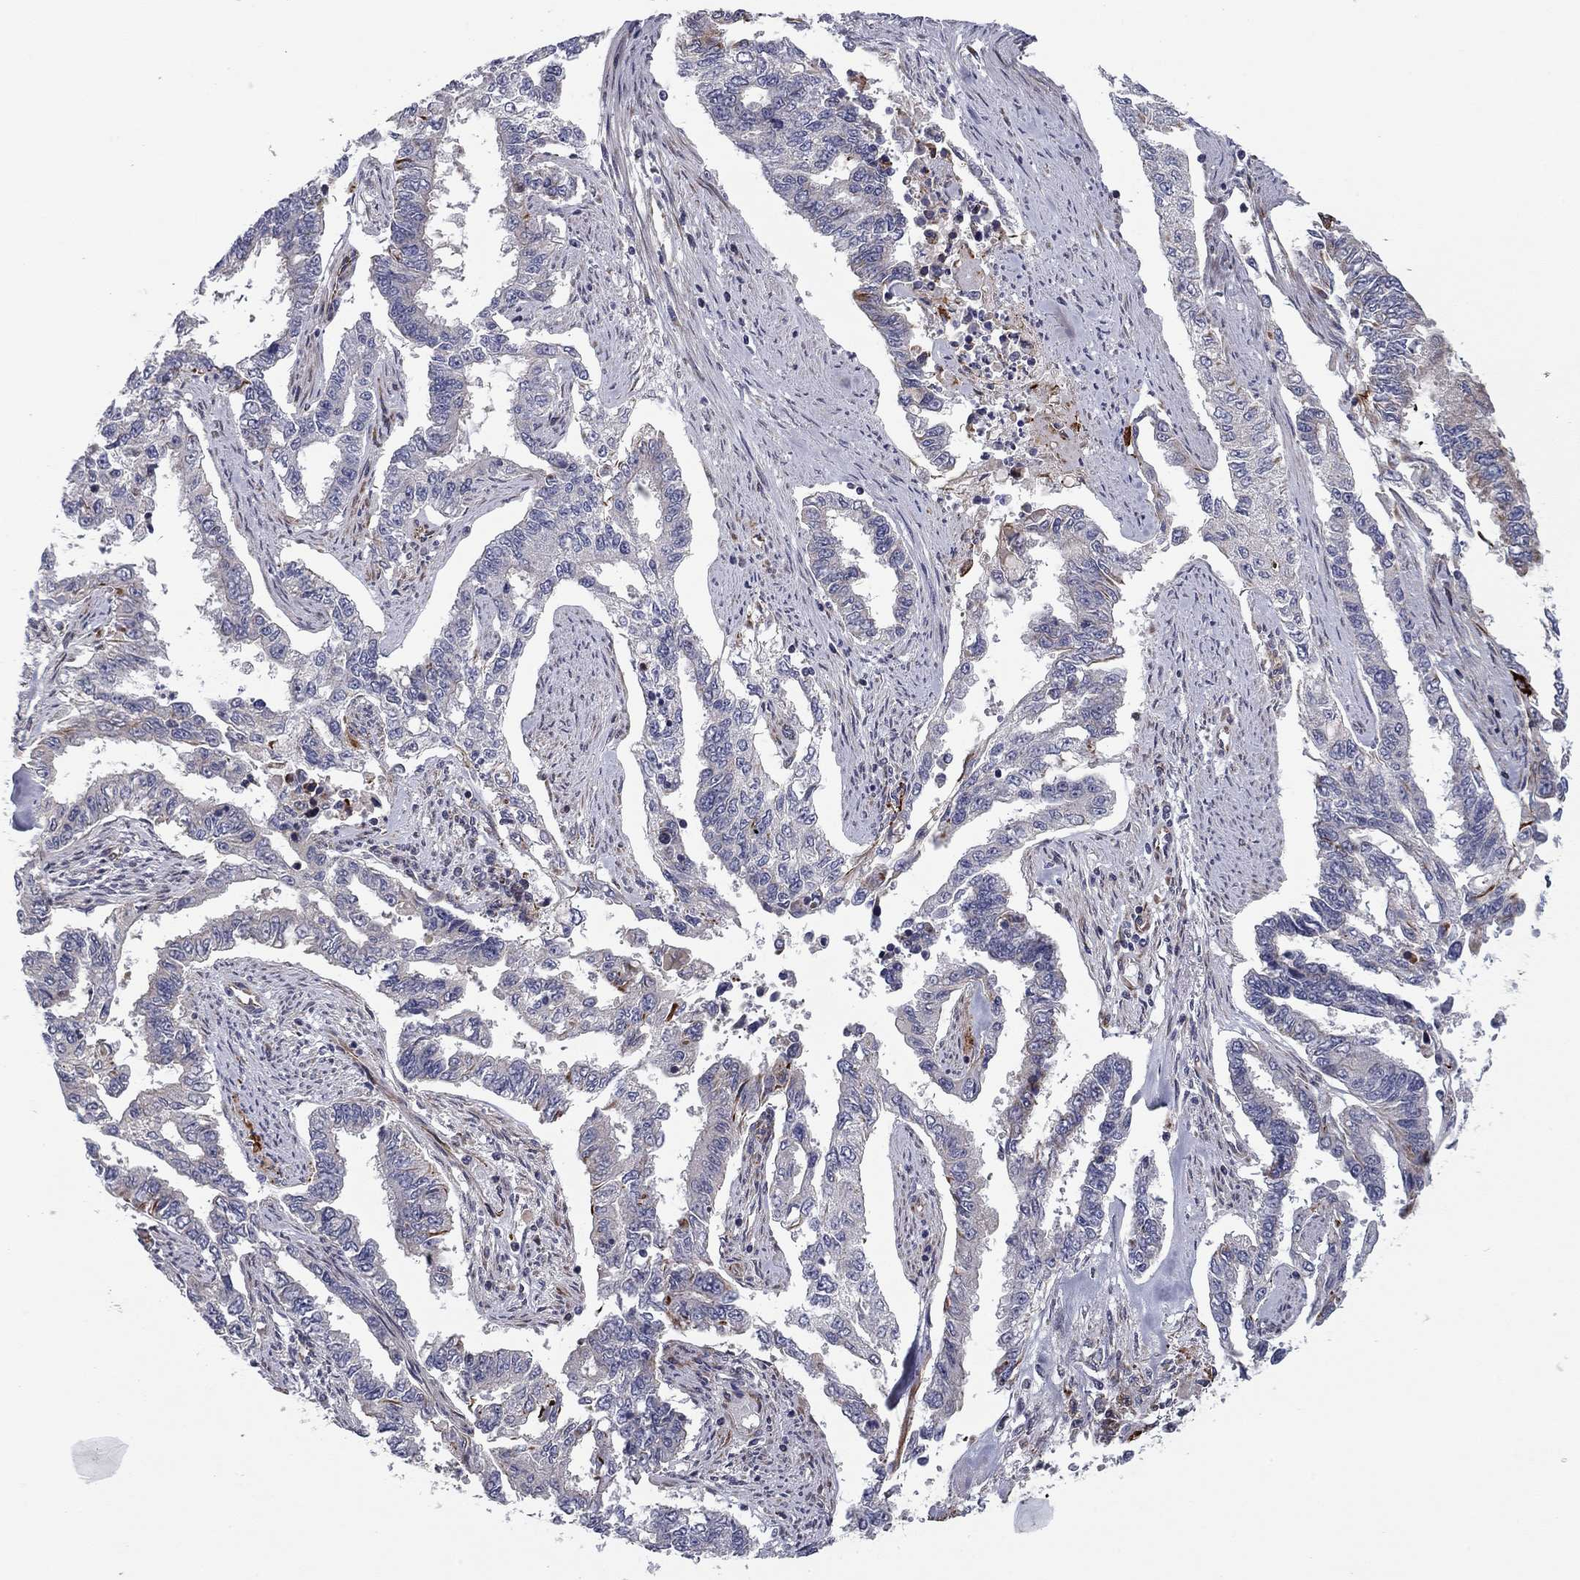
{"staining": {"intensity": "negative", "quantity": "none", "location": "none"}, "tissue": "endometrial cancer", "cell_type": "Tumor cells", "image_type": "cancer", "snomed": [{"axis": "morphology", "description": "Adenocarcinoma, NOS"}, {"axis": "topography", "description": "Uterus"}], "caption": "This is a histopathology image of immunohistochemistry staining of endometrial cancer, which shows no expression in tumor cells. The staining is performed using DAB brown chromogen with nuclei counter-stained in using hematoxylin.", "gene": "CLSTN1", "patient": {"sex": "female", "age": 59}}